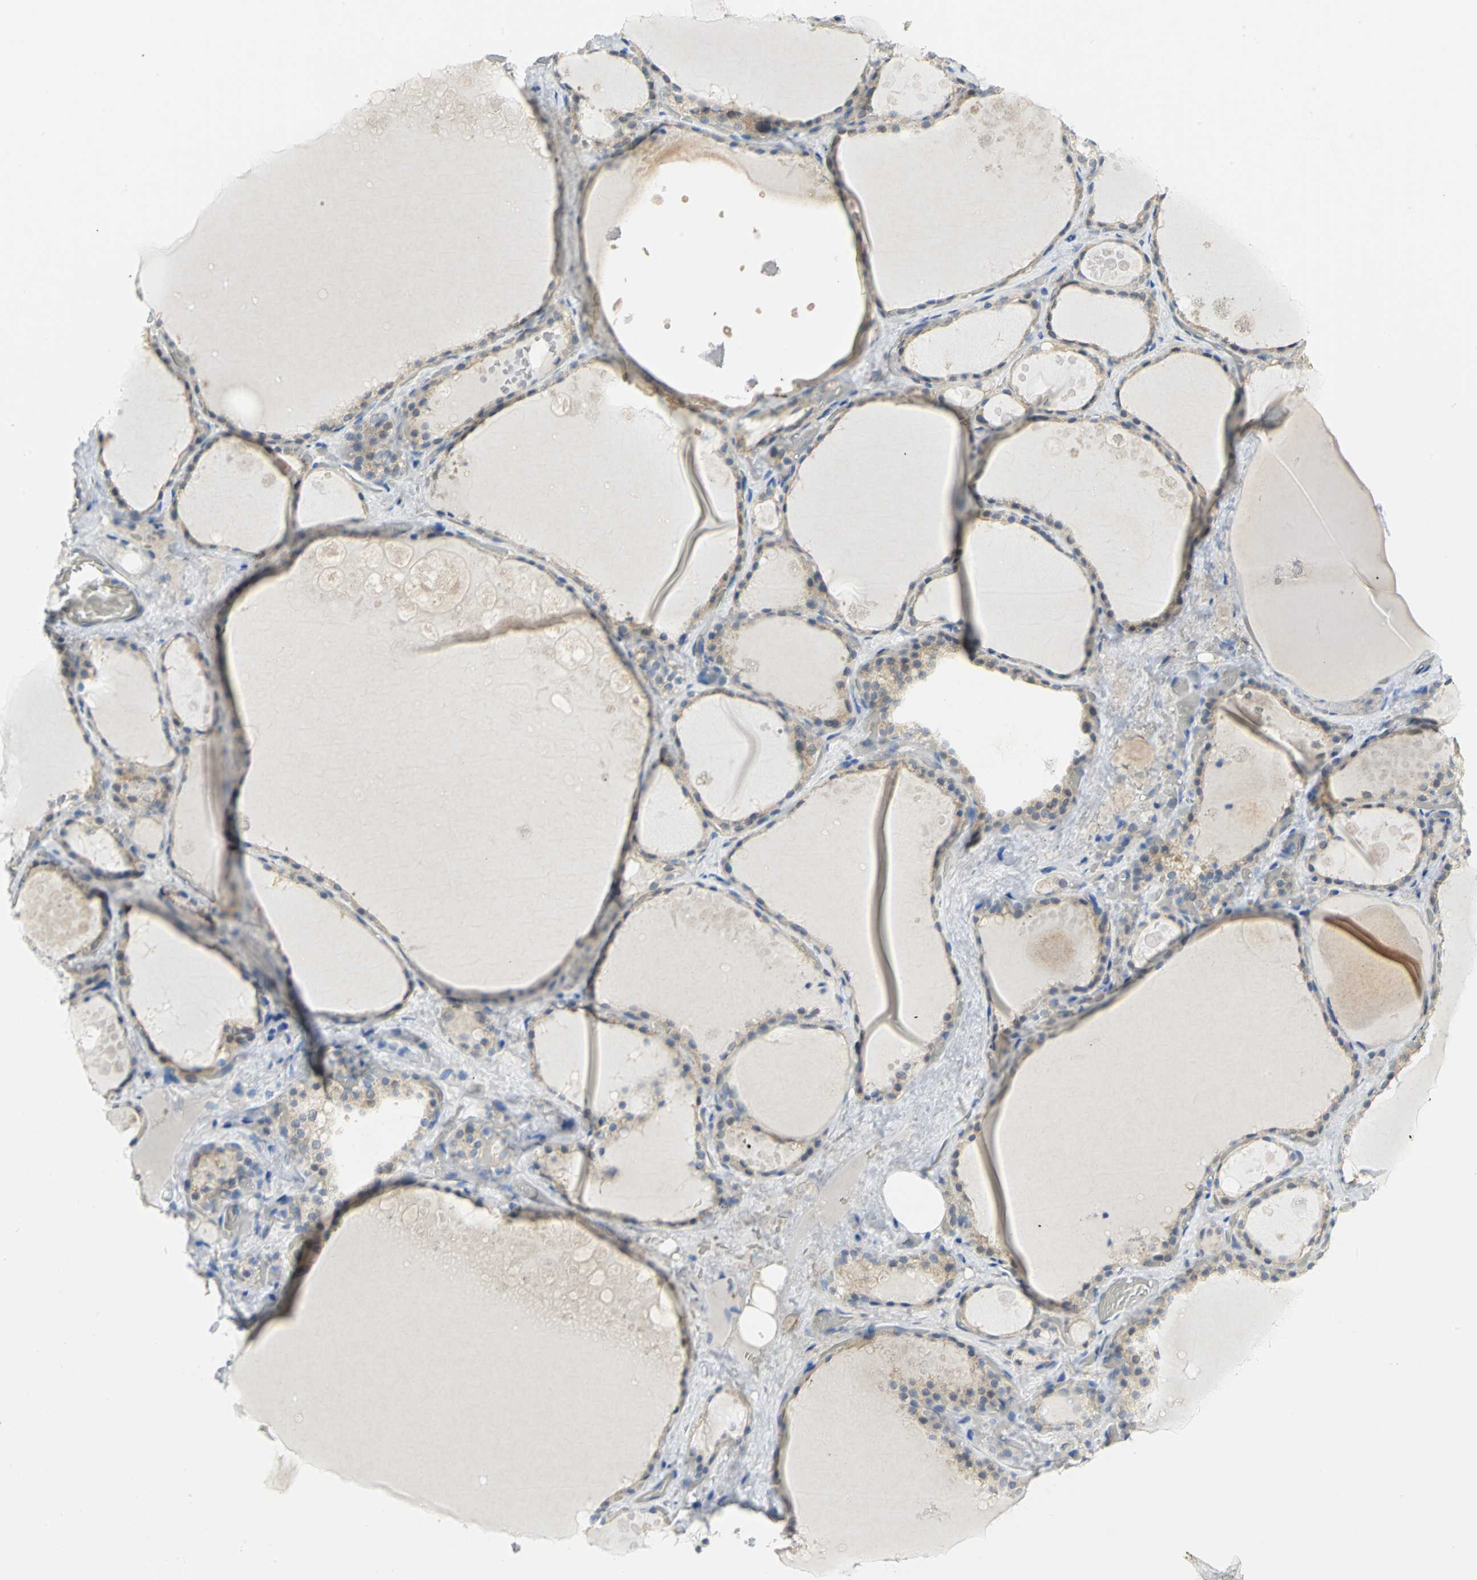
{"staining": {"intensity": "weak", "quantity": "<25%", "location": "cytoplasmic/membranous"}, "tissue": "thyroid gland", "cell_type": "Glandular cells", "image_type": "normal", "snomed": [{"axis": "morphology", "description": "Normal tissue, NOS"}, {"axis": "topography", "description": "Thyroid gland"}], "caption": "Image shows no significant protein expression in glandular cells of benign thyroid gland. The staining was performed using DAB (3,3'-diaminobenzidine) to visualize the protein expression in brown, while the nuclei were stained in blue with hematoxylin (Magnification: 20x).", "gene": "PGM3", "patient": {"sex": "male", "age": 61}}